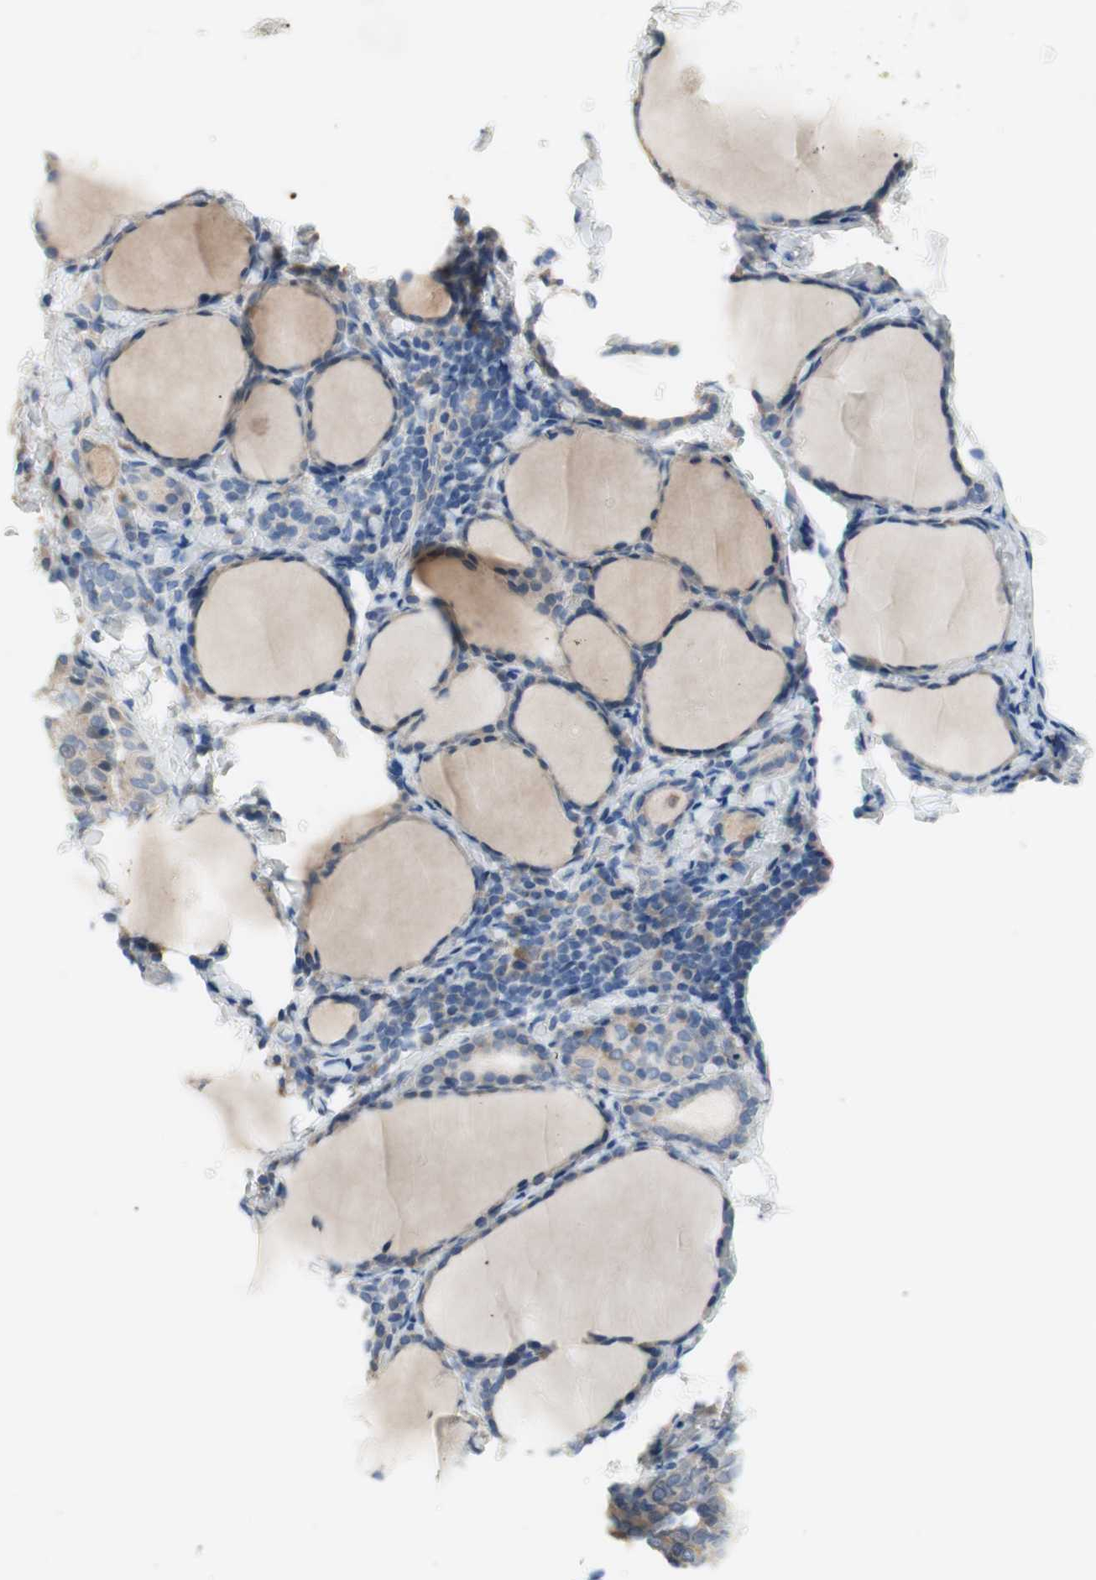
{"staining": {"intensity": "moderate", "quantity": "<25%", "location": "cytoplasmic/membranous"}, "tissue": "thyroid gland", "cell_type": "Glandular cells", "image_type": "normal", "snomed": [{"axis": "morphology", "description": "Normal tissue, NOS"}, {"axis": "morphology", "description": "Papillary adenocarcinoma, NOS"}, {"axis": "topography", "description": "Thyroid gland"}], "caption": "Thyroid gland stained with immunohistochemistry (IHC) shows moderate cytoplasmic/membranous positivity in approximately <25% of glandular cells. (DAB IHC with brightfield microscopy, high magnification).", "gene": "FDFT1", "patient": {"sex": "female", "age": 30}}